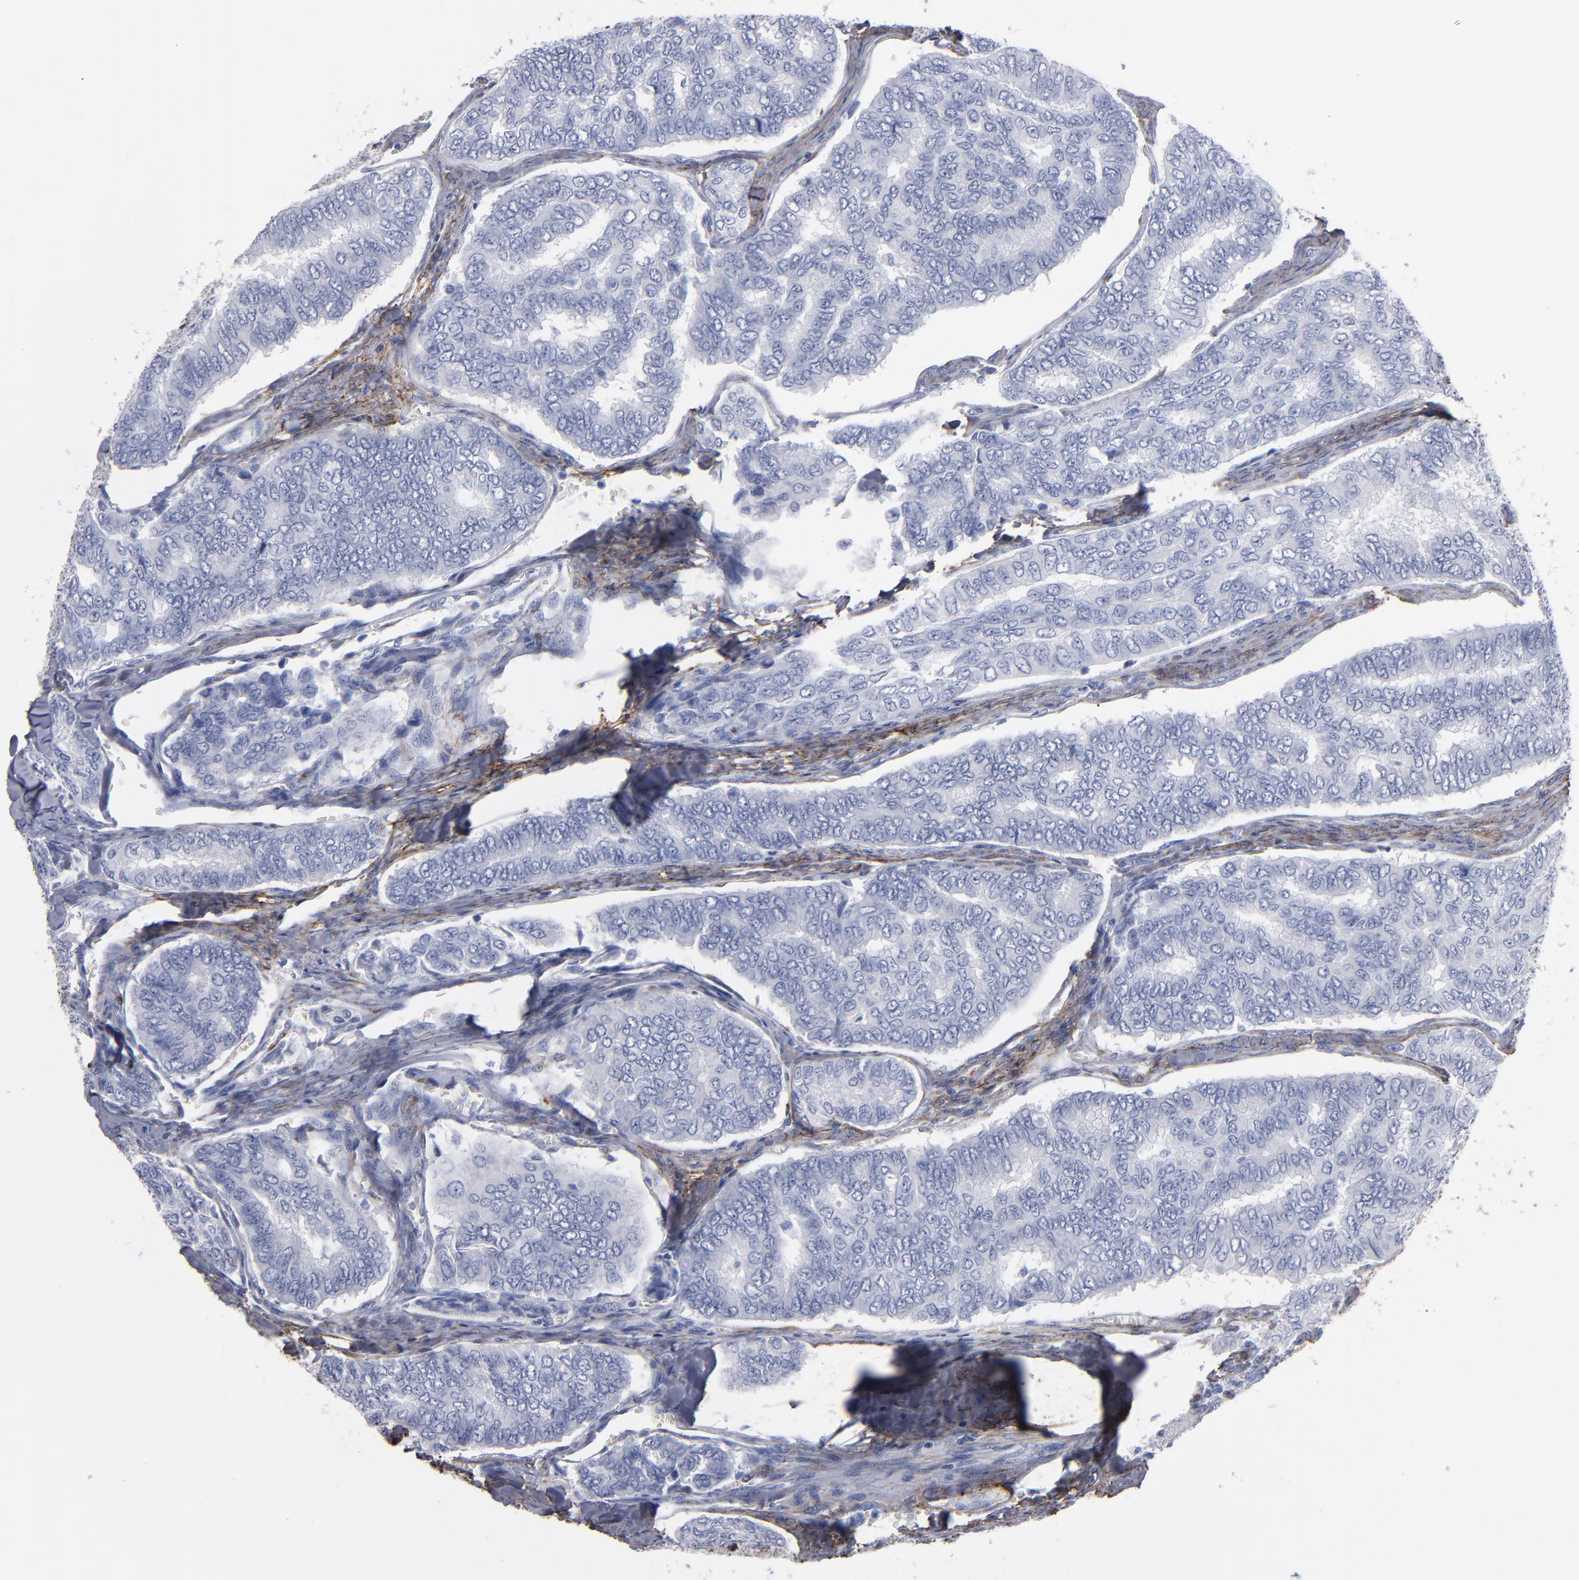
{"staining": {"intensity": "negative", "quantity": "none", "location": "none"}, "tissue": "thyroid cancer", "cell_type": "Tumor cells", "image_type": "cancer", "snomed": [{"axis": "morphology", "description": "Papillary adenocarcinoma, NOS"}, {"axis": "topography", "description": "Thyroid gland"}], "caption": "Tumor cells show no significant staining in thyroid papillary adenocarcinoma.", "gene": "EMILIN1", "patient": {"sex": "female", "age": 35}}